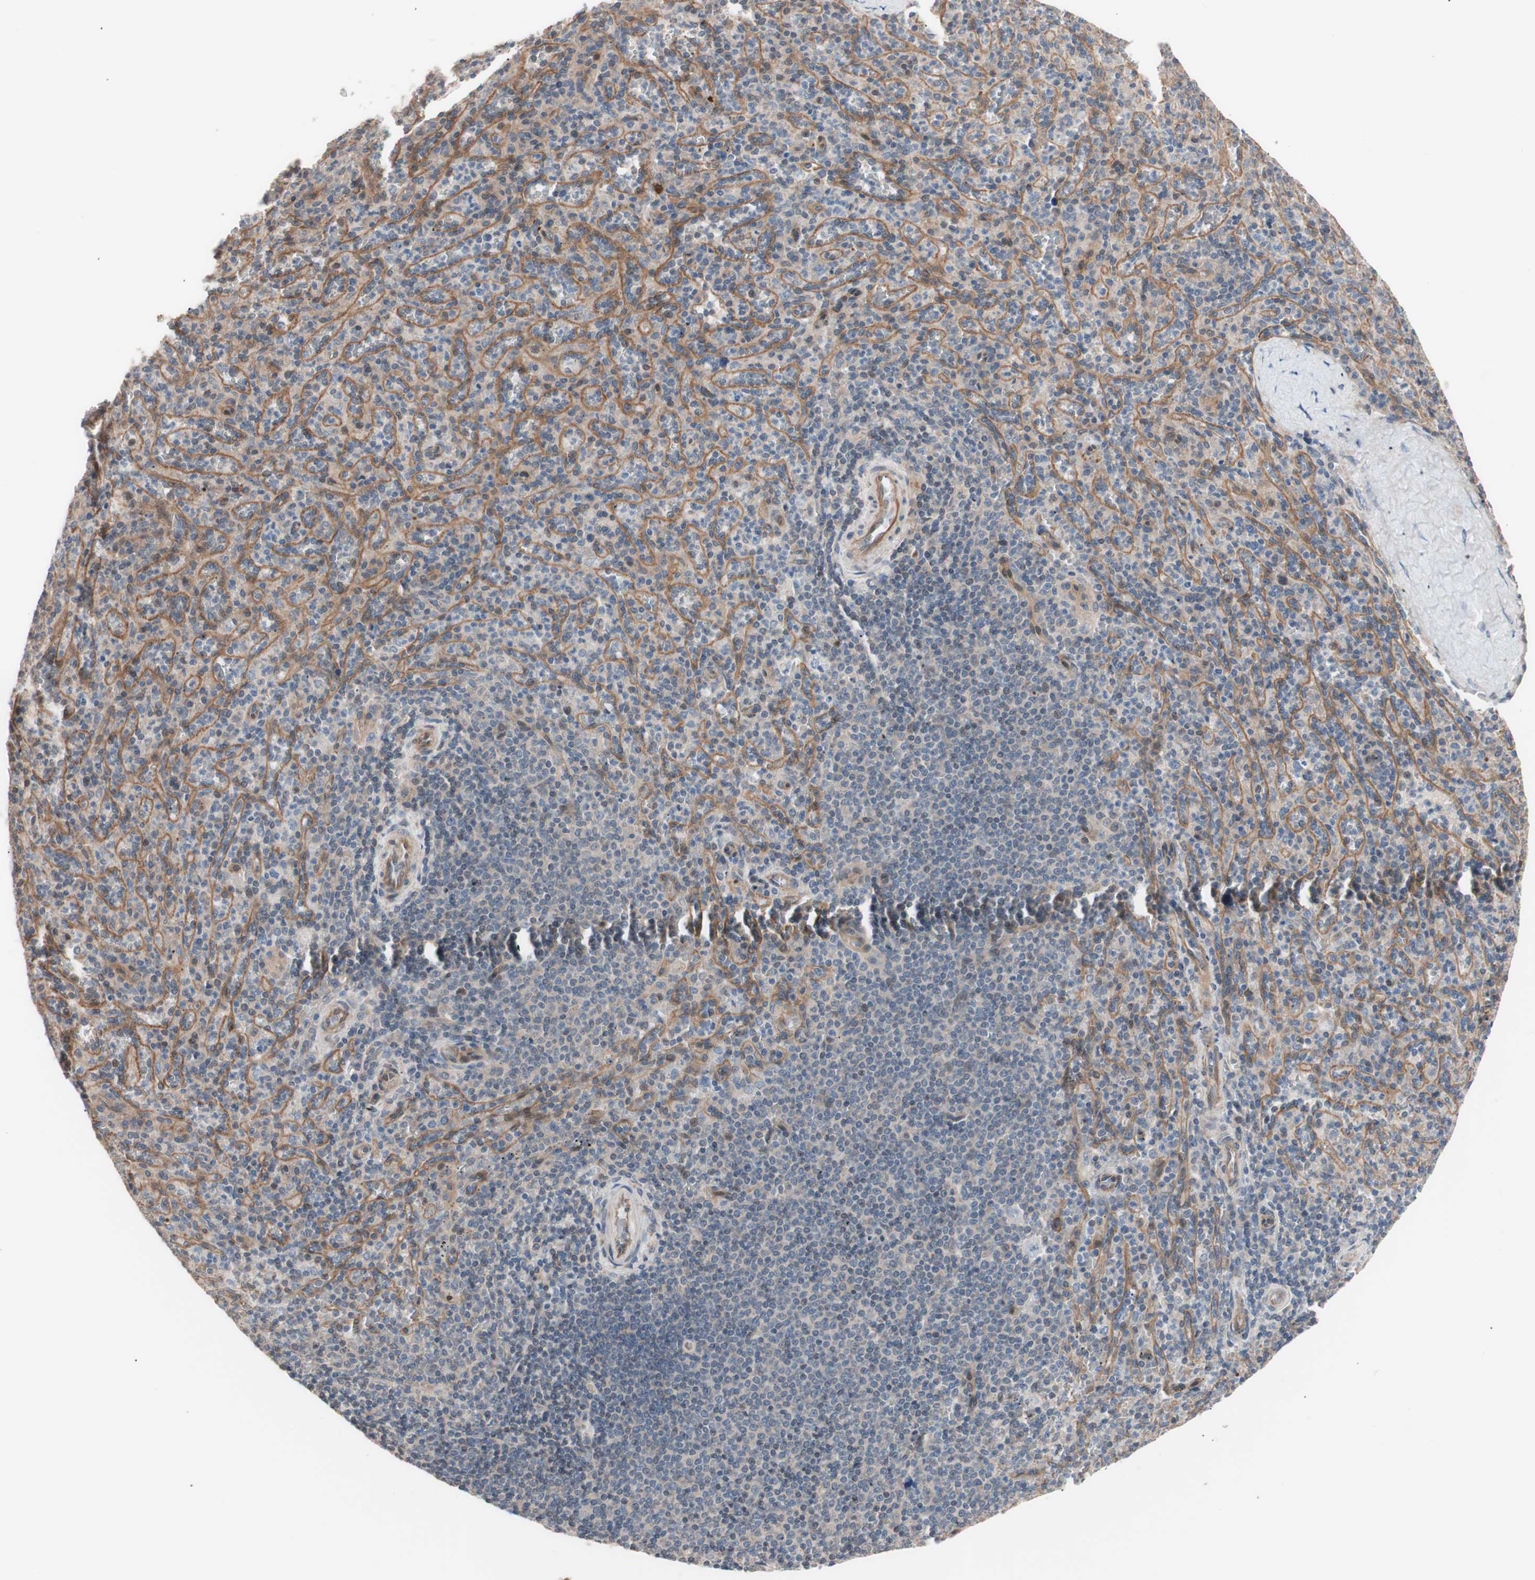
{"staining": {"intensity": "weak", "quantity": "<25%", "location": "cytoplasmic/membranous"}, "tissue": "spleen", "cell_type": "Cells in red pulp", "image_type": "normal", "snomed": [{"axis": "morphology", "description": "Normal tissue, NOS"}, {"axis": "topography", "description": "Spleen"}], "caption": "Spleen stained for a protein using IHC exhibits no staining cells in red pulp.", "gene": "SMG1", "patient": {"sex": "male", "age": 36}}